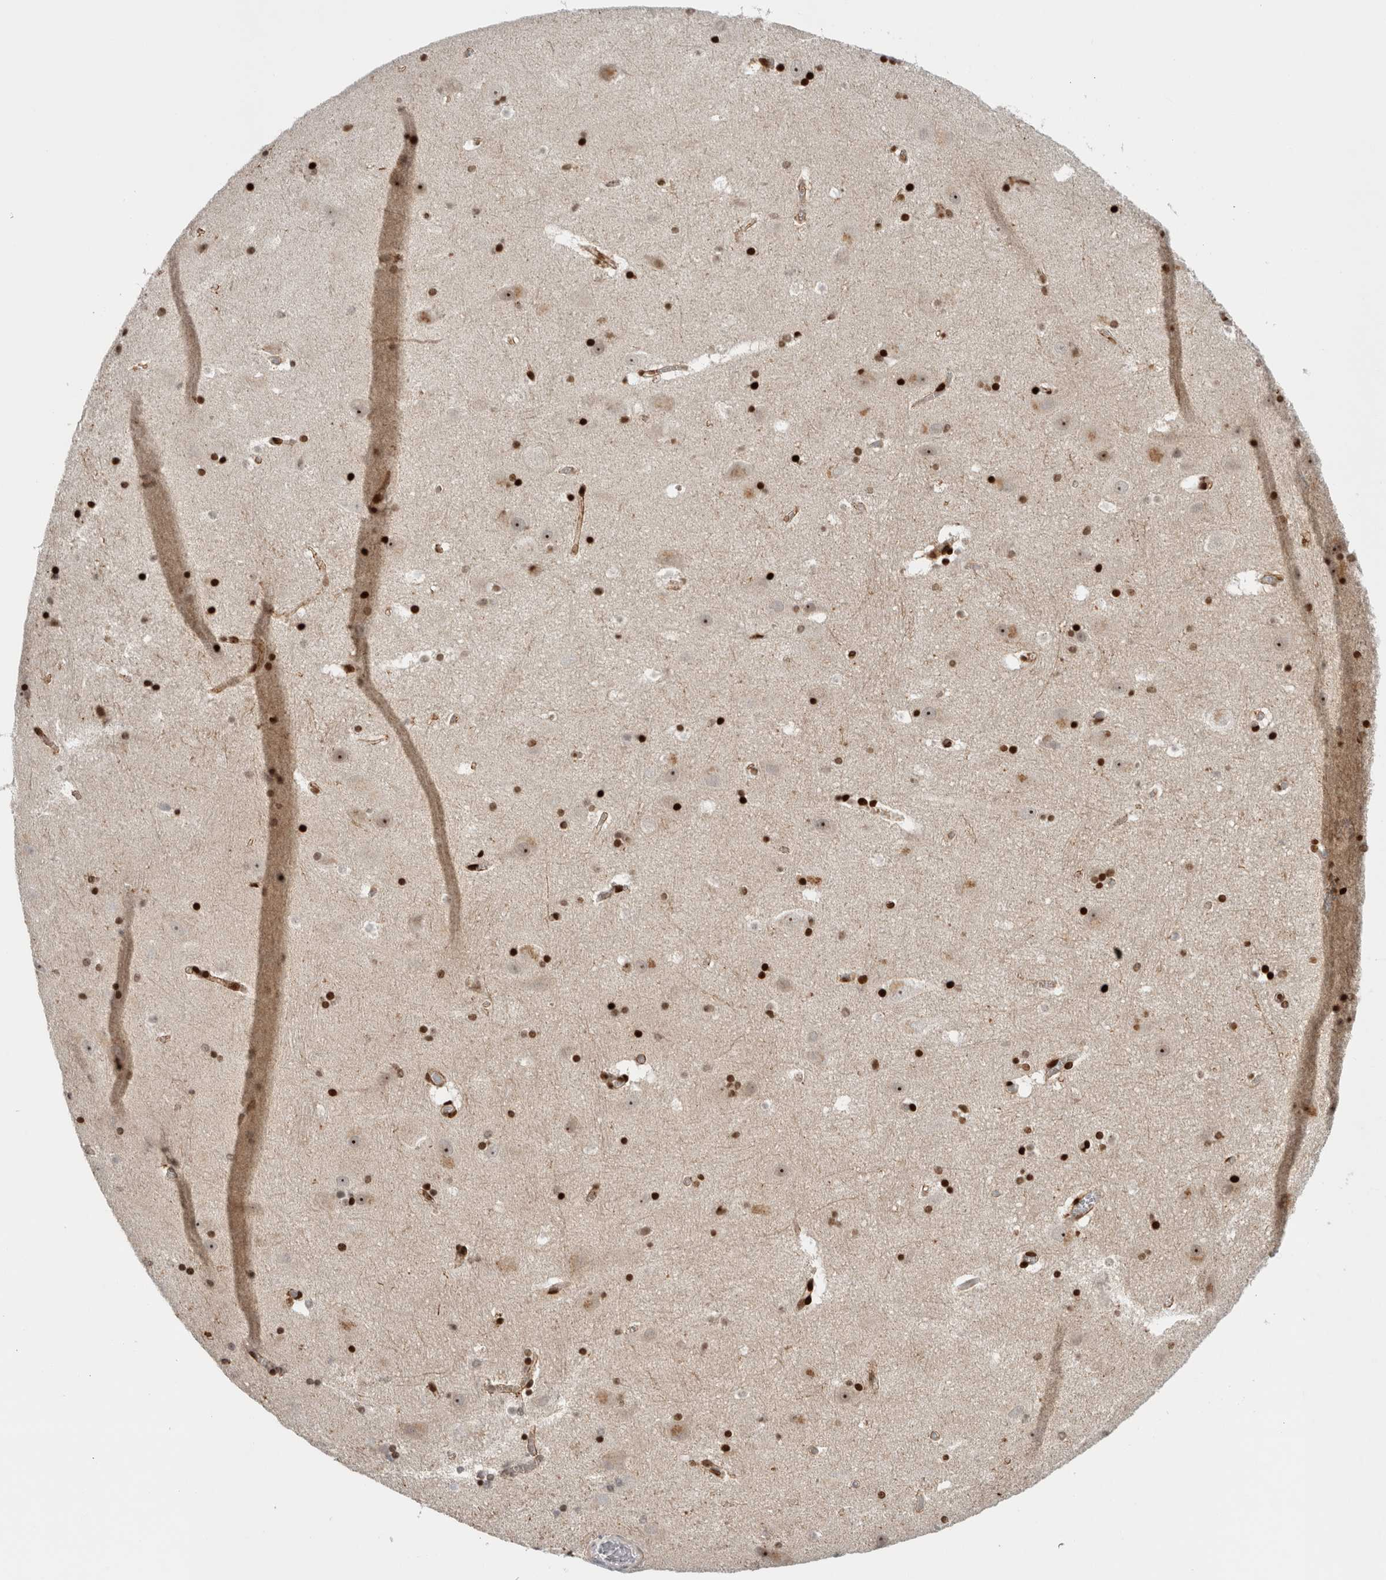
{"staining": {"intensity": "strong", "quantity": "25%-75%", "location": "nuclear"}, "tissue": "hippocampus", "cell_type": "Glial cells", "image_type": "normal", "snomed": [{"axis": "morphology", "description": "Normal tissue, NOS"}, {"axis": "topography", "description": "Hippocampus"}], "caption": "IHC histopathology image of unremarkable hippocampus stained for a protein (brown), which displays high levels of strong nuclear staining in about 25%-75% of glial cells.", "gene": "SLC20A2", "patient": {"sex": "male", "age": 45}}